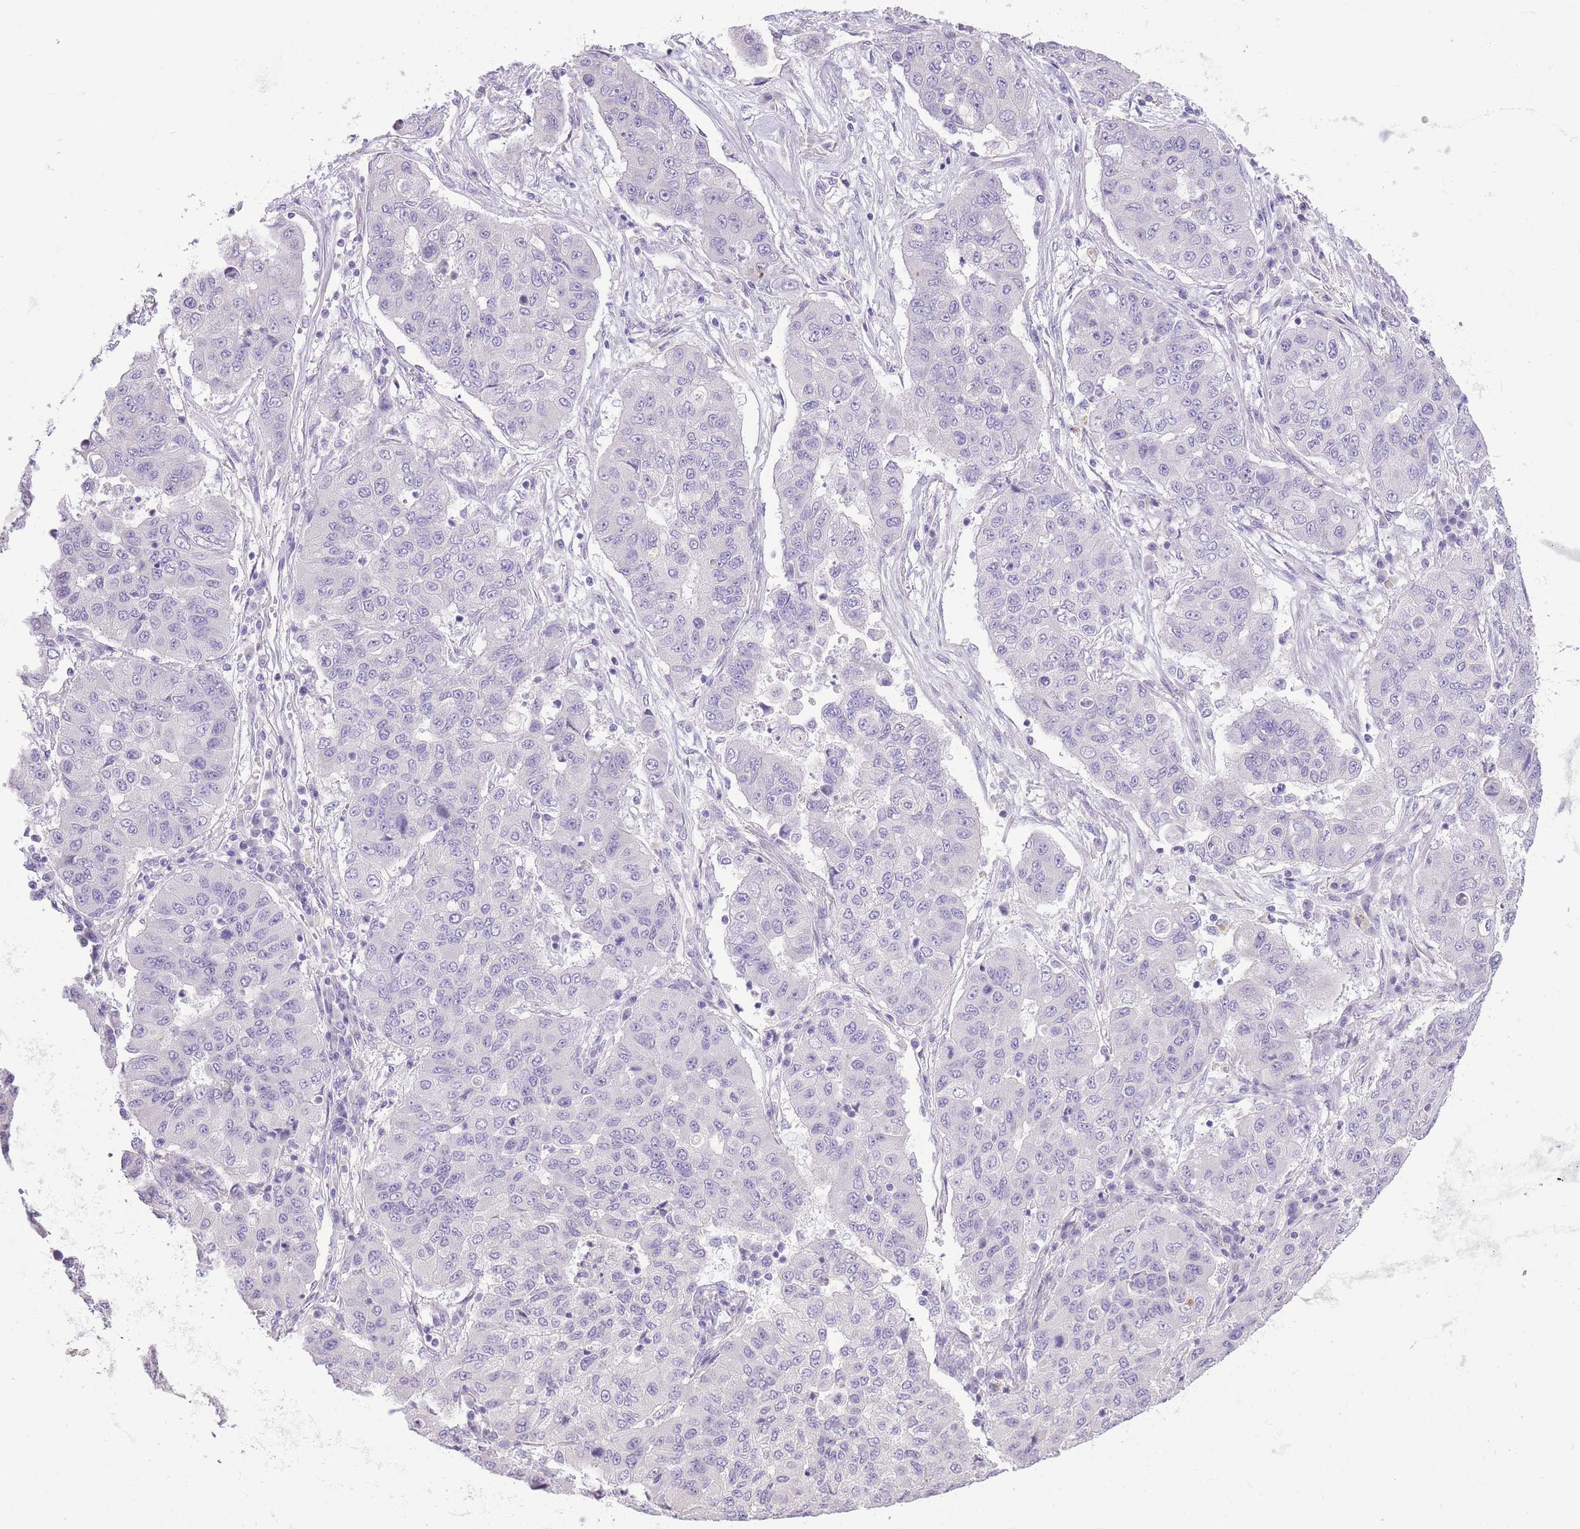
{"staining": {"intensity": "negative", "quantity": "none", "location": "none"}, "tissue": "lung cancer", "cell_type": "Tumor cells", "image_type": "cancer", "snomed": [{"axis": "morphology", "description": "Squamous cell carcinoma, NOS"}, {"axis": "topography", "description": "Lung"}], "caption": "A histopathology image of lung cancer stained for a protein shows no brown staining in tumor cells. Brightfield microscopy of immunohistochemistry (IHC) stained with DAB (brown) and hematoxylin (blue), captured at high magnification.", "gene": "WDR70", "patient": {"sex": "male", "age": 74}}